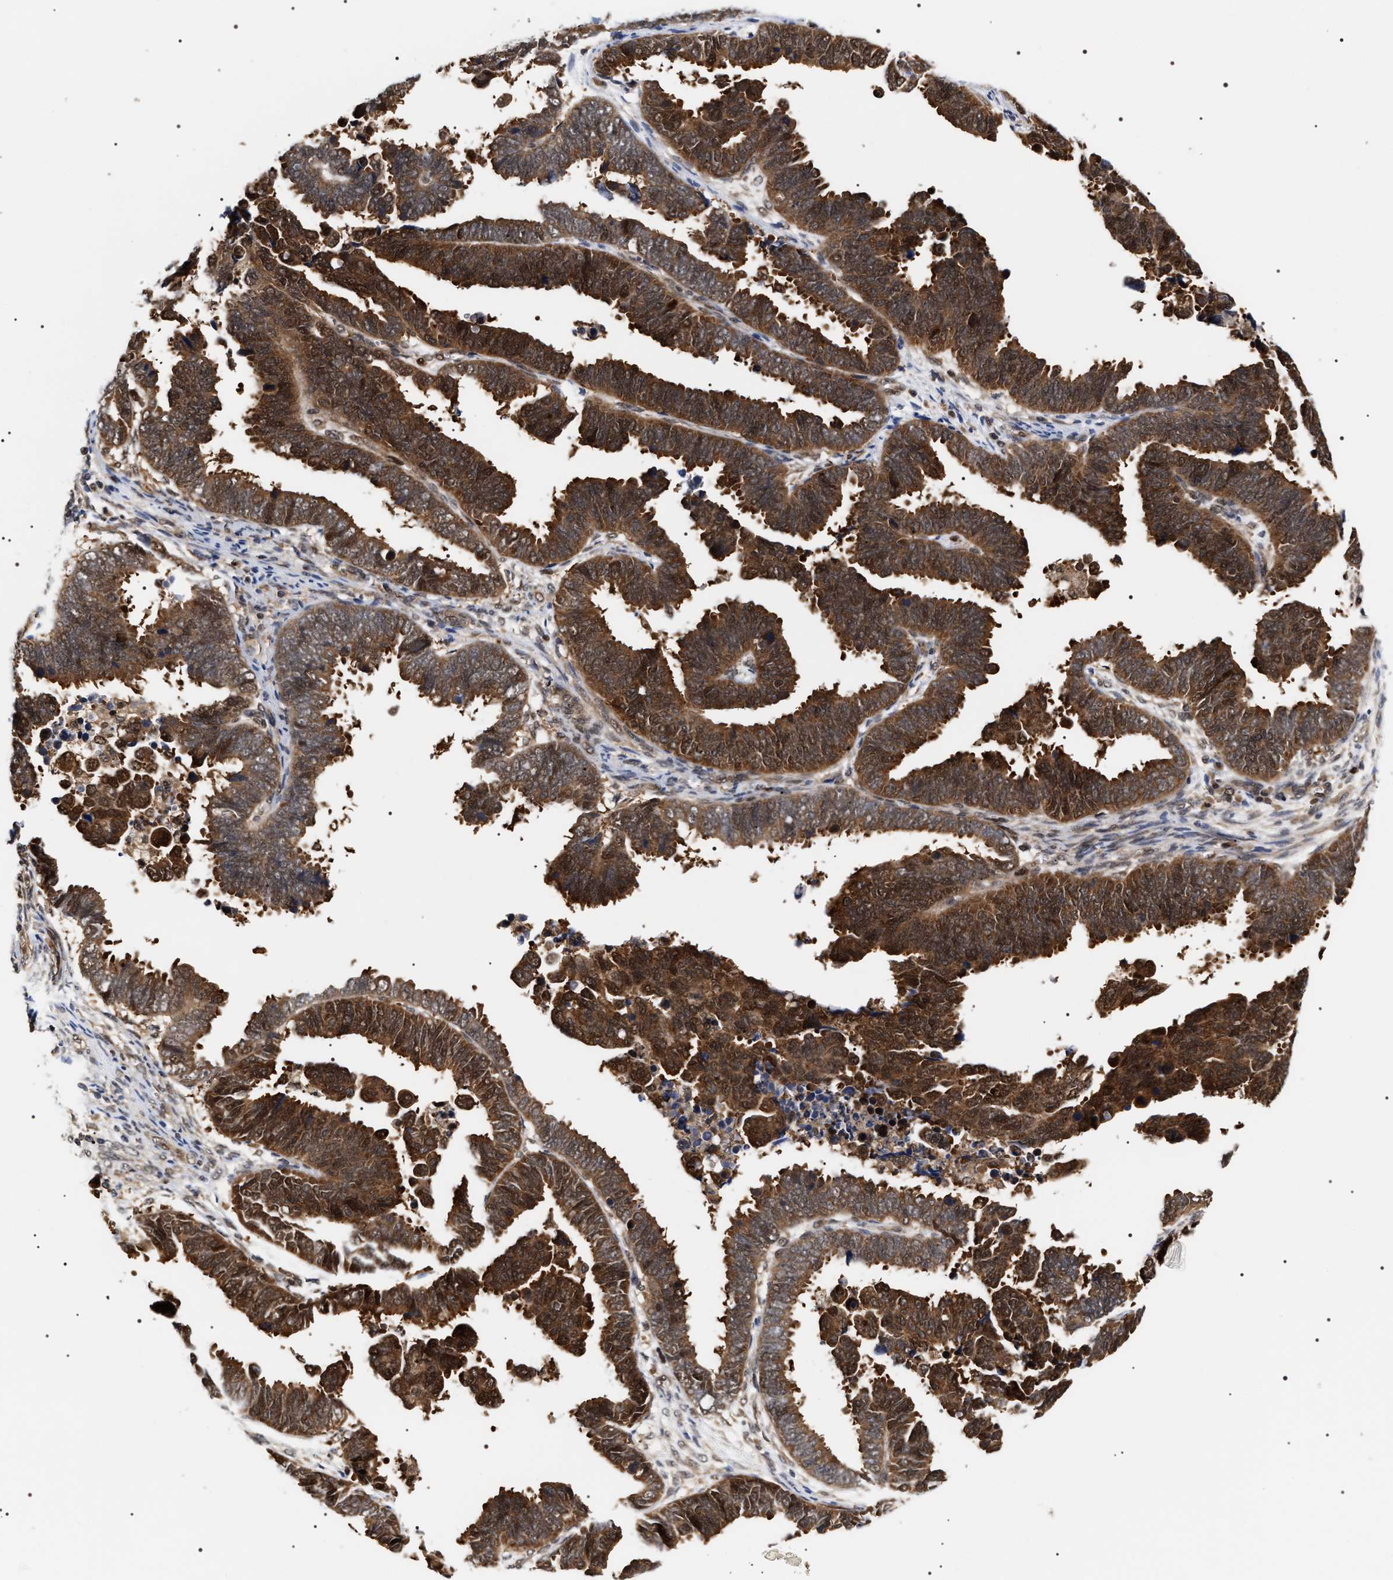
{"staining": {"intensity": "strong", "quantity": ">75%", "location": "cytoplasmic/membranous,nuclear"}, "tissue": "endometrial cancer", "cell_type": "Tumor cells", "image_type": "cancer", "snomed": [{"axis": "morphology", "description": "Adenocarcinoma, NOS"}, {"axis": "topography", "description": "Endometrium"}], "caption": "Protein expression analysis of endometrial cancer (adenocarcinoma) exhibits strong cytoplasmic/membranous and nuclear positivity in about >75% of tumor cells.", "gene": "BAG6", "patient": {"sex": "female", "age": 75}}